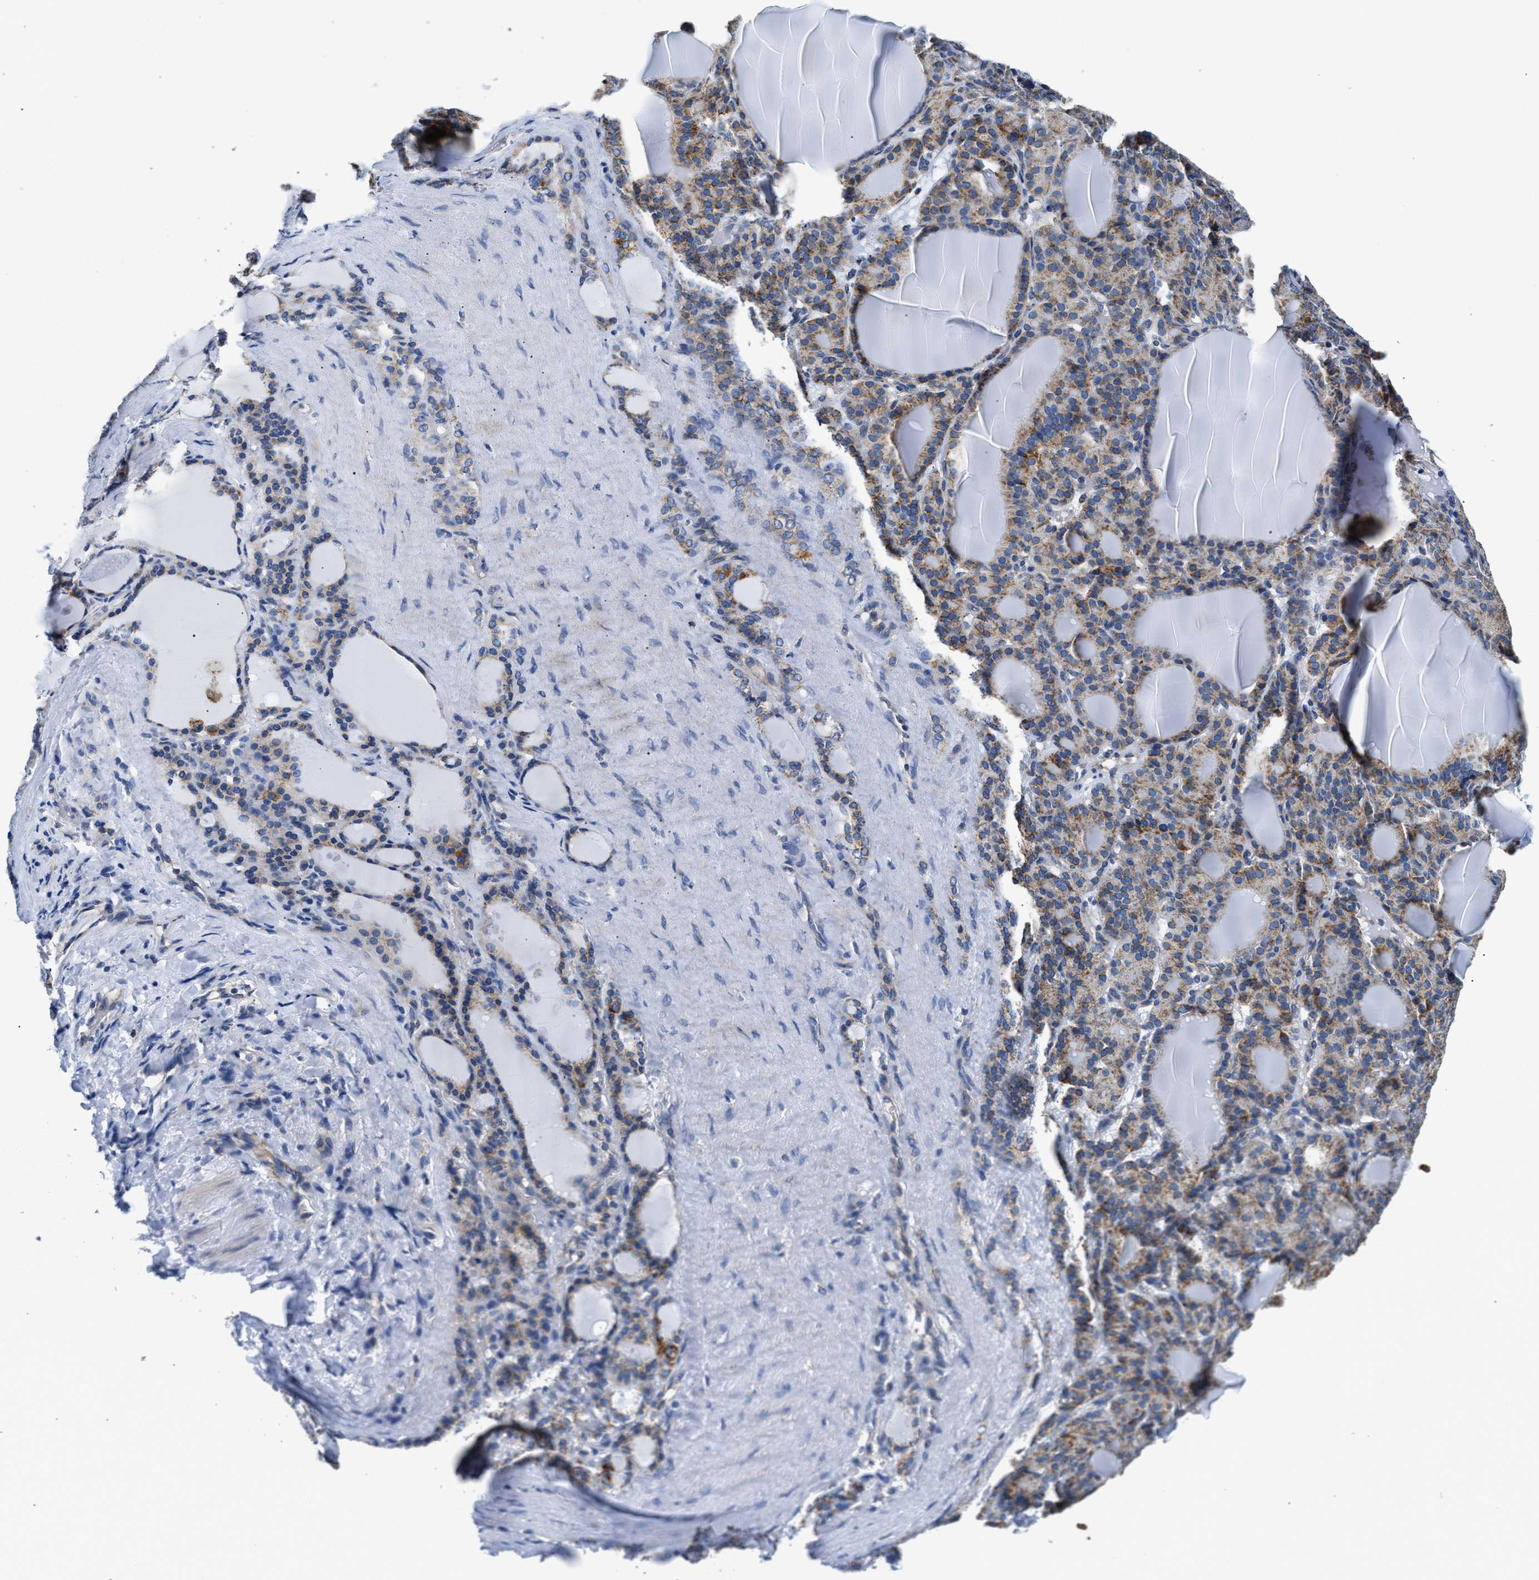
{"staining": {"intensity": "moderate", "quantity": "25%-75%", "location": "cytoplasmic/membranous"}, "tissue": "thyroid gland", "cell_type": "Glandular cells", "image_type": "normal", "snomed": [{"axis": "morphology", "description": "Normal tissue, NOS"}, {"axis": "topography", "description": "Thyroid gland"}], "caption": "Immunohistochemistry of benign thyroid gland shows medium levels of moderate cytoplasmic/membranous expression in approximately 25%-75% of glandular cells.", "gene": "ACADVL", "patient": {"sex": "female", "age": 28}}